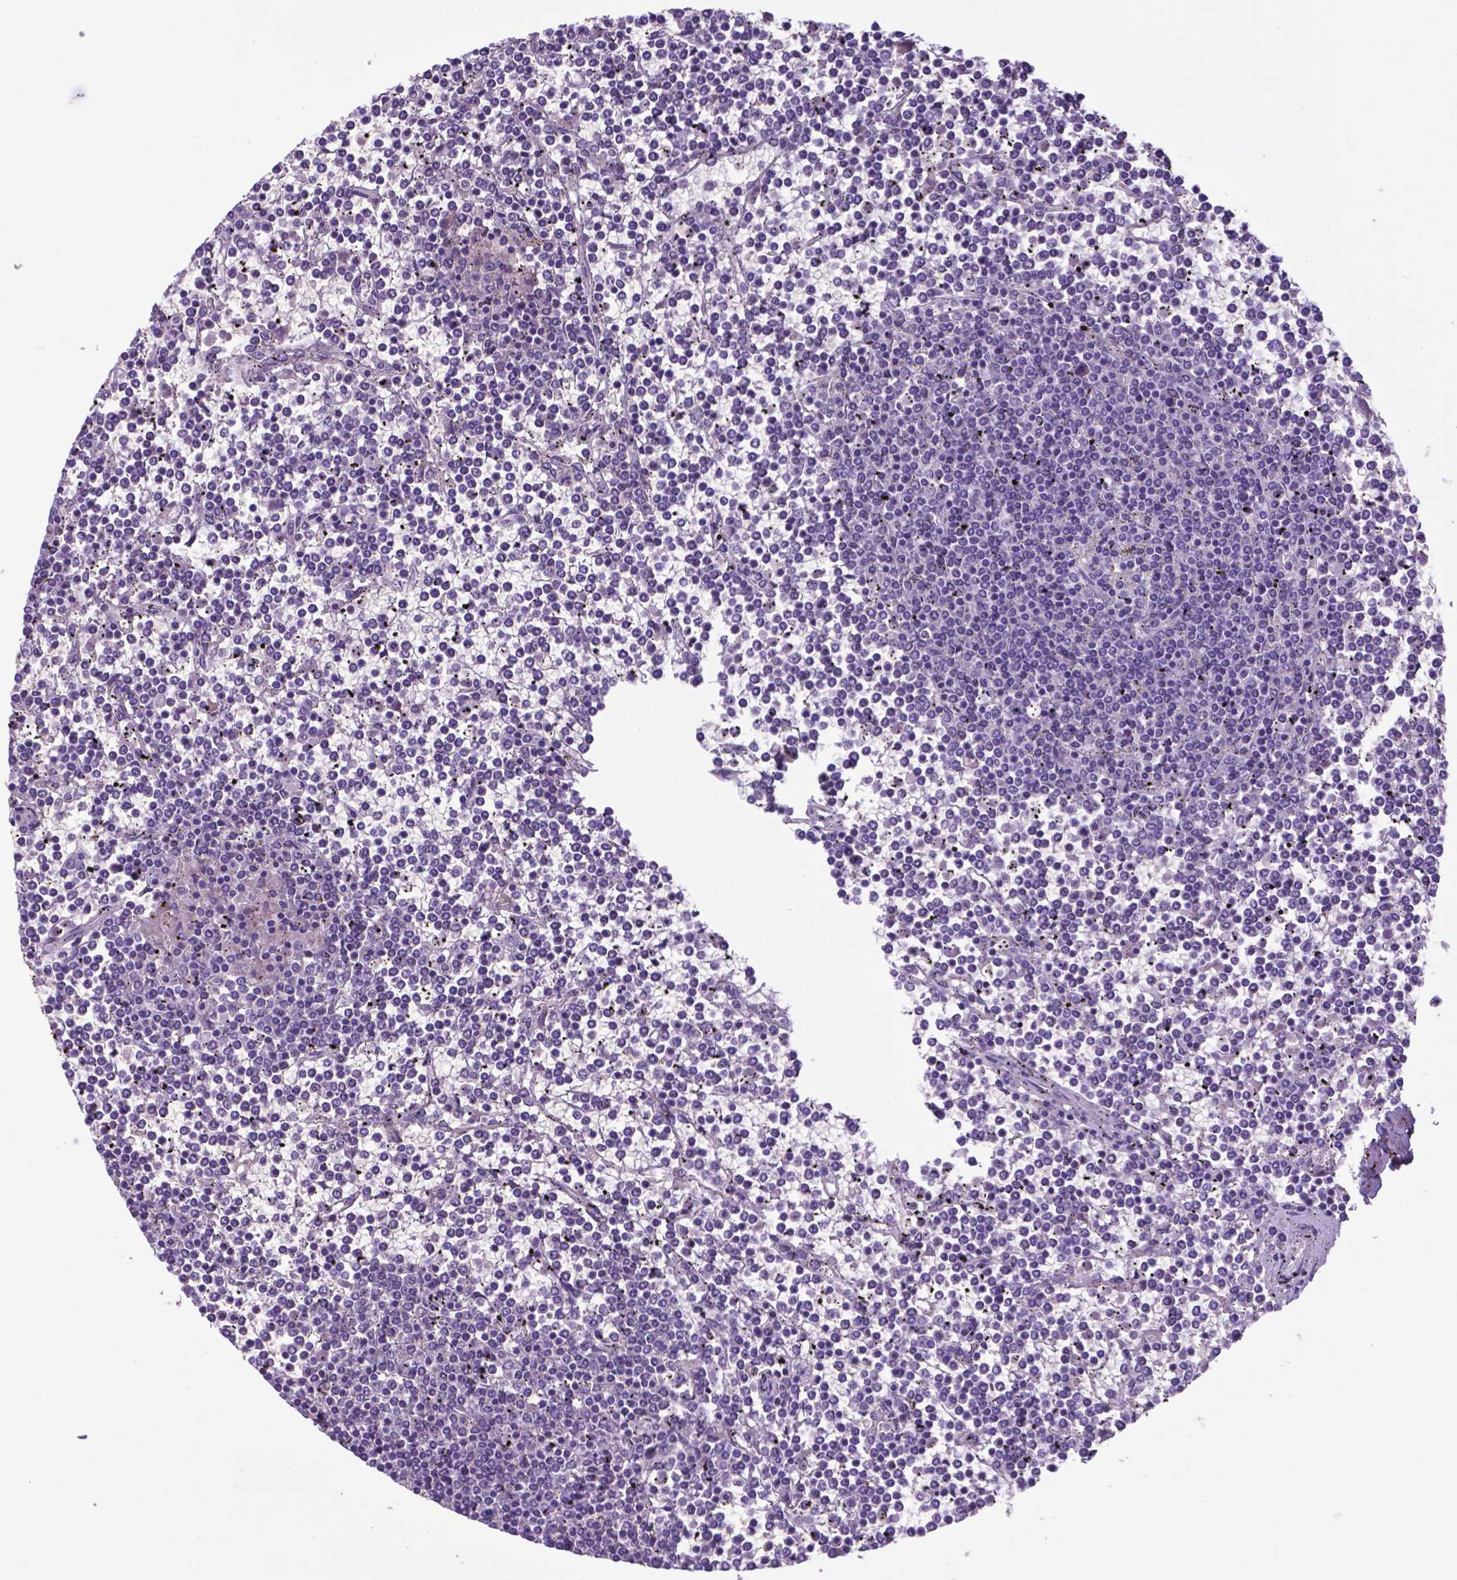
{"staining": {"intensity": "negative", "quantity": "none", "location": "none"}, "tissue": "lymphoma", "cell_type": "Tumor cells", "image_type": "cancer", "snomed": [{"axis": "morphology", "description": "Malignant lymphoma, non-Hodgkin's type, Low grade"}, {"axis": "topography", "description": "Spleen"}], "caption": "There is no significant expression in tumor cells of lymphoma.", "gene": "ADRA2B", "patient": {"sex": "female", "age": 19}}